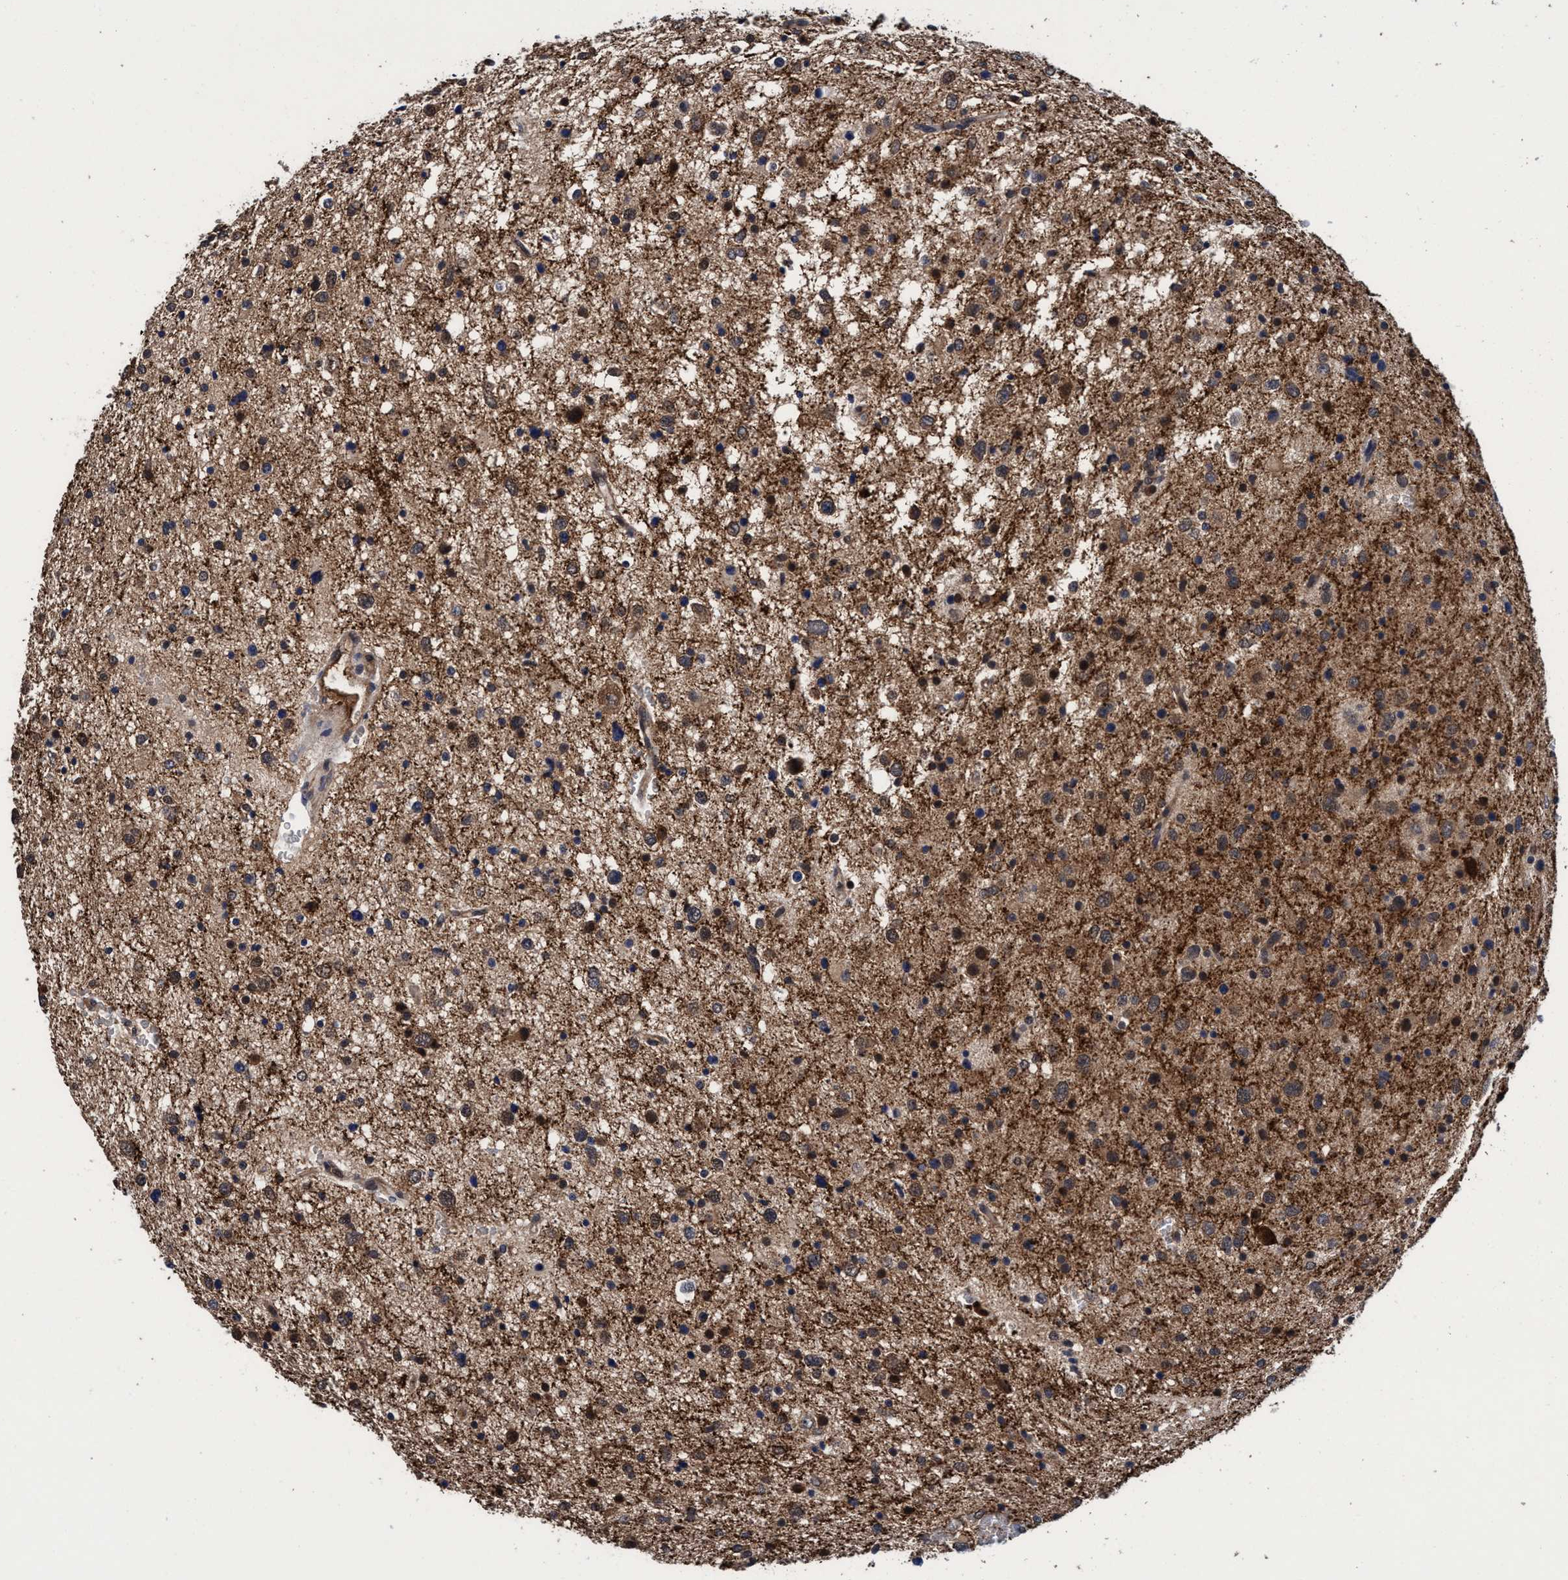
{"staining": {"intensity": "moderate", "quantity": ">75%", "location": "cytoplasmic/membranous"}, "tissue": "glioma", "cell_type": "Tumor cells", "image_type": "cancer", "snomed": [{"axis": "morphology", "description": "Glioma, malignant, Low grade"}, {"axis": "topography", "description": "Brain"}], "caption": "Immunohistochemical staining of human glioma exhibits medium levels of moderate cytoplasmic/membranous protein staining in approximately >75% of tumor cells.", "gene": "PSMD12", "patient": {"sex": "female", "age": 37}}